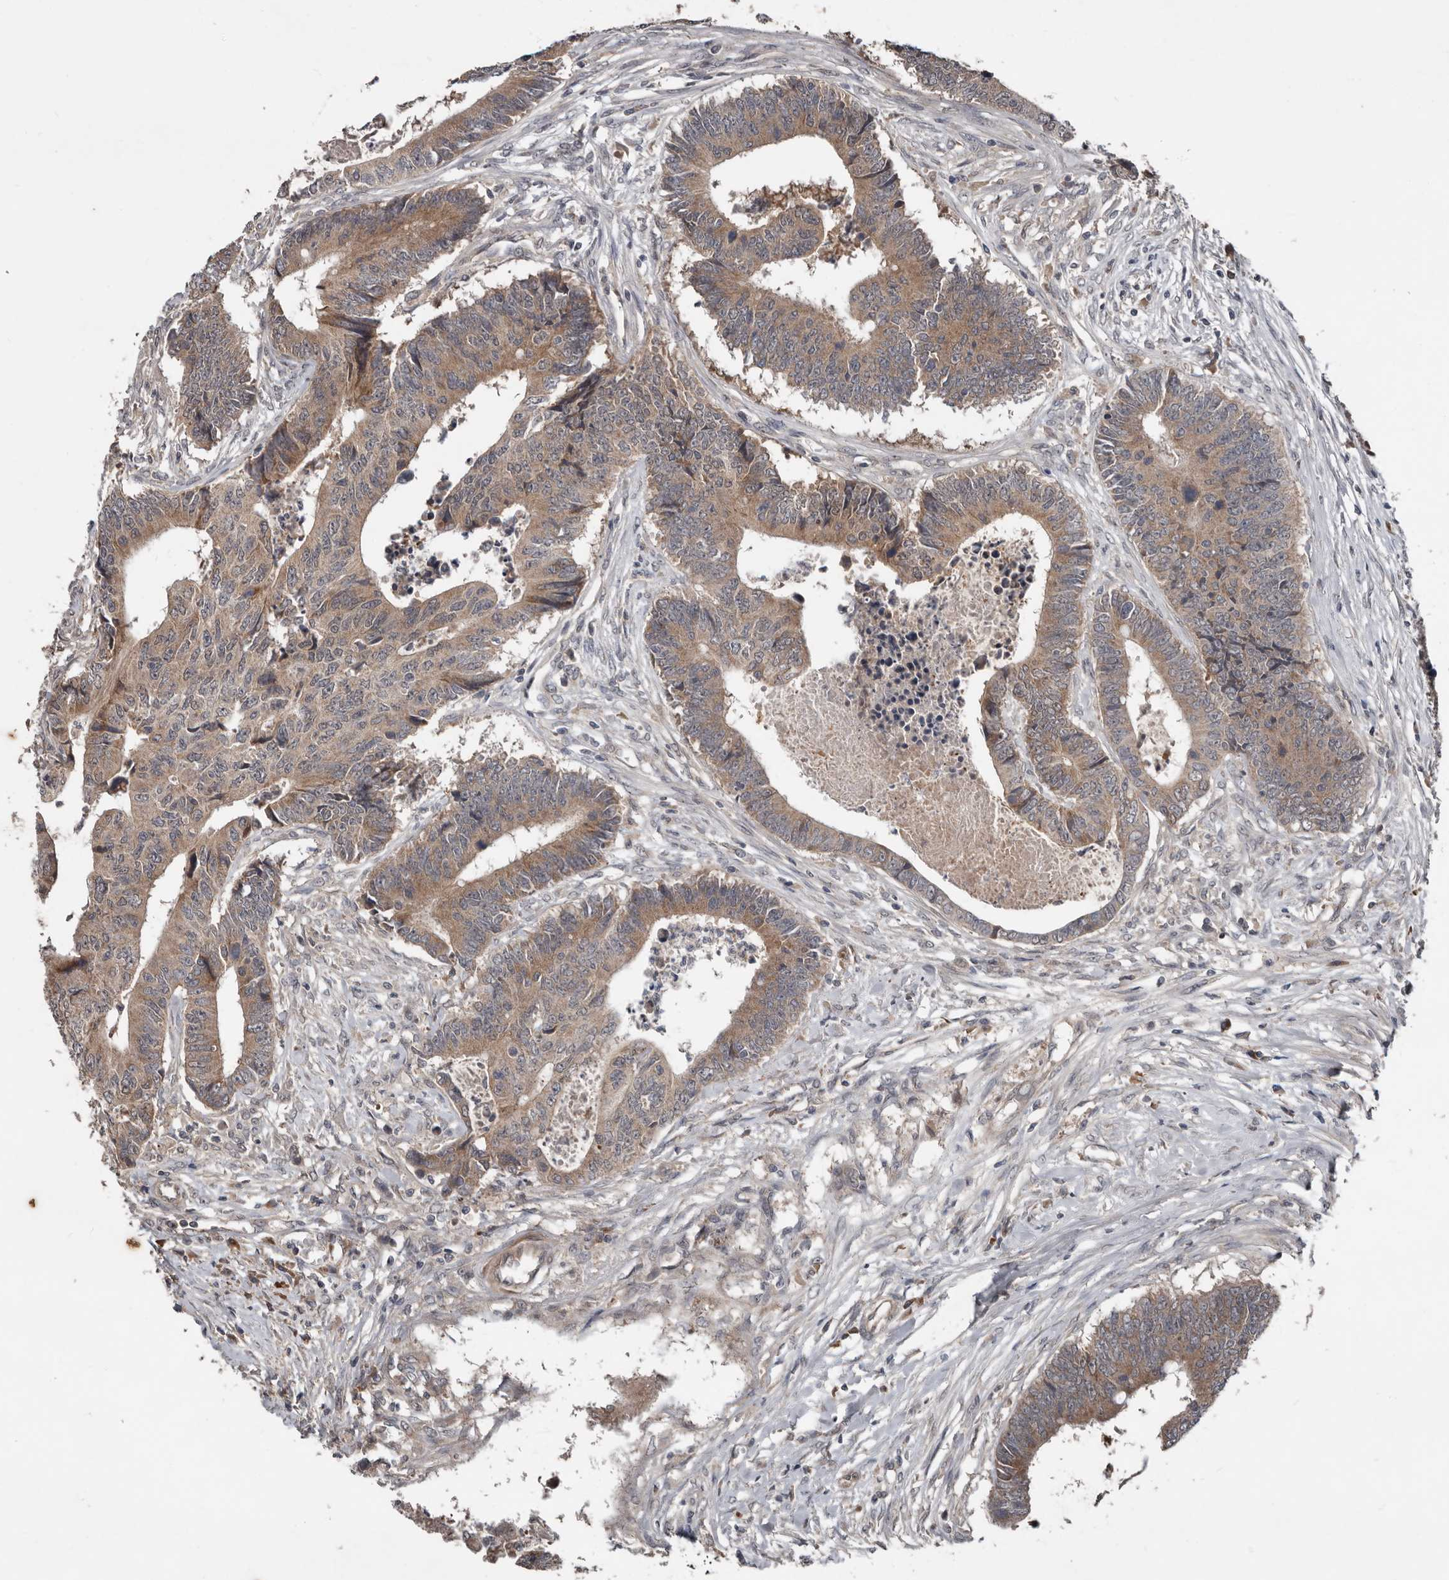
{"staining": {"intensity": "weak", "quantity": ">75%", "location": "cytoplasmic/membranous"}, "tissue": "colorectal cancer", "cell_type": "Tumor cells", "image_type": "cancer", "snomed": [{"axis": "morphology", "description": "Adenocarcinoma, NOS"}, {"axis": "topography", "description": "Rectum"}], "caption": "Colorectal cancer stained for a protein displays weak cytoplasmic/membranous positivity in tumor cells.", "gene": "DNAJB4", "patient": {"sex": "male", "age": 84}}